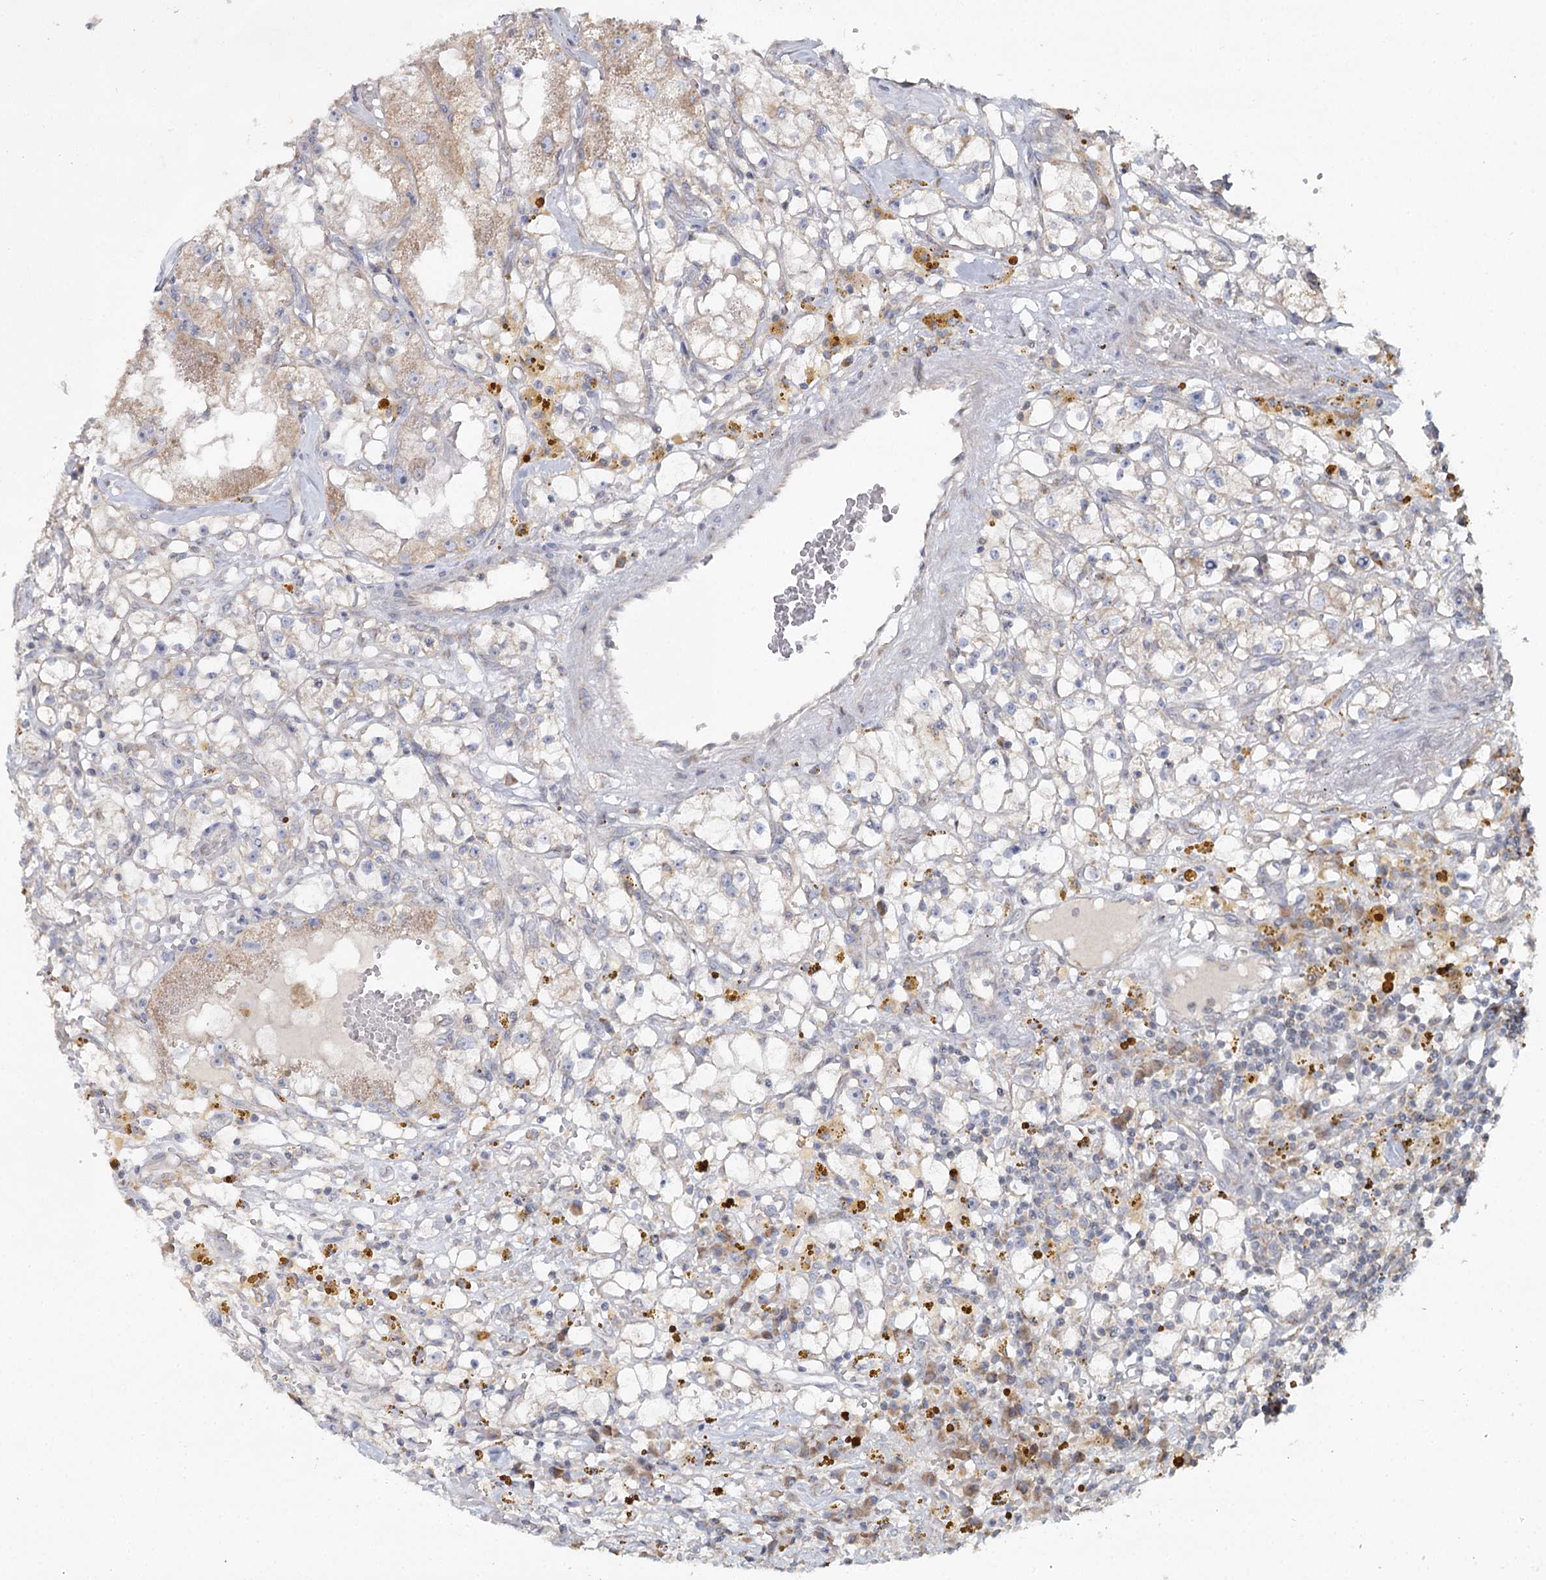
{"staining": {"intensity": "weak", "quantity": "25%-75%", "location": "cytoplasmic/membranous"}, "tissue": "renal cancer", "cell_type": "Tumor cells", "image_type": "cancer", "snomed": [{"axis": "morphology", "description": "Adenocarcinoma, NOS"}, {"axis": "topography", "description": "Kidney"}], "caption": "Brown immunohistochemical staining in human renal cancer (adenocarcinoma) shows weak cytoplasmic/membranous positivity in approximately 25%-75% of tumor cells.", "gene": "ACOX2", "patient": {"sex": "male", "age": 56}}